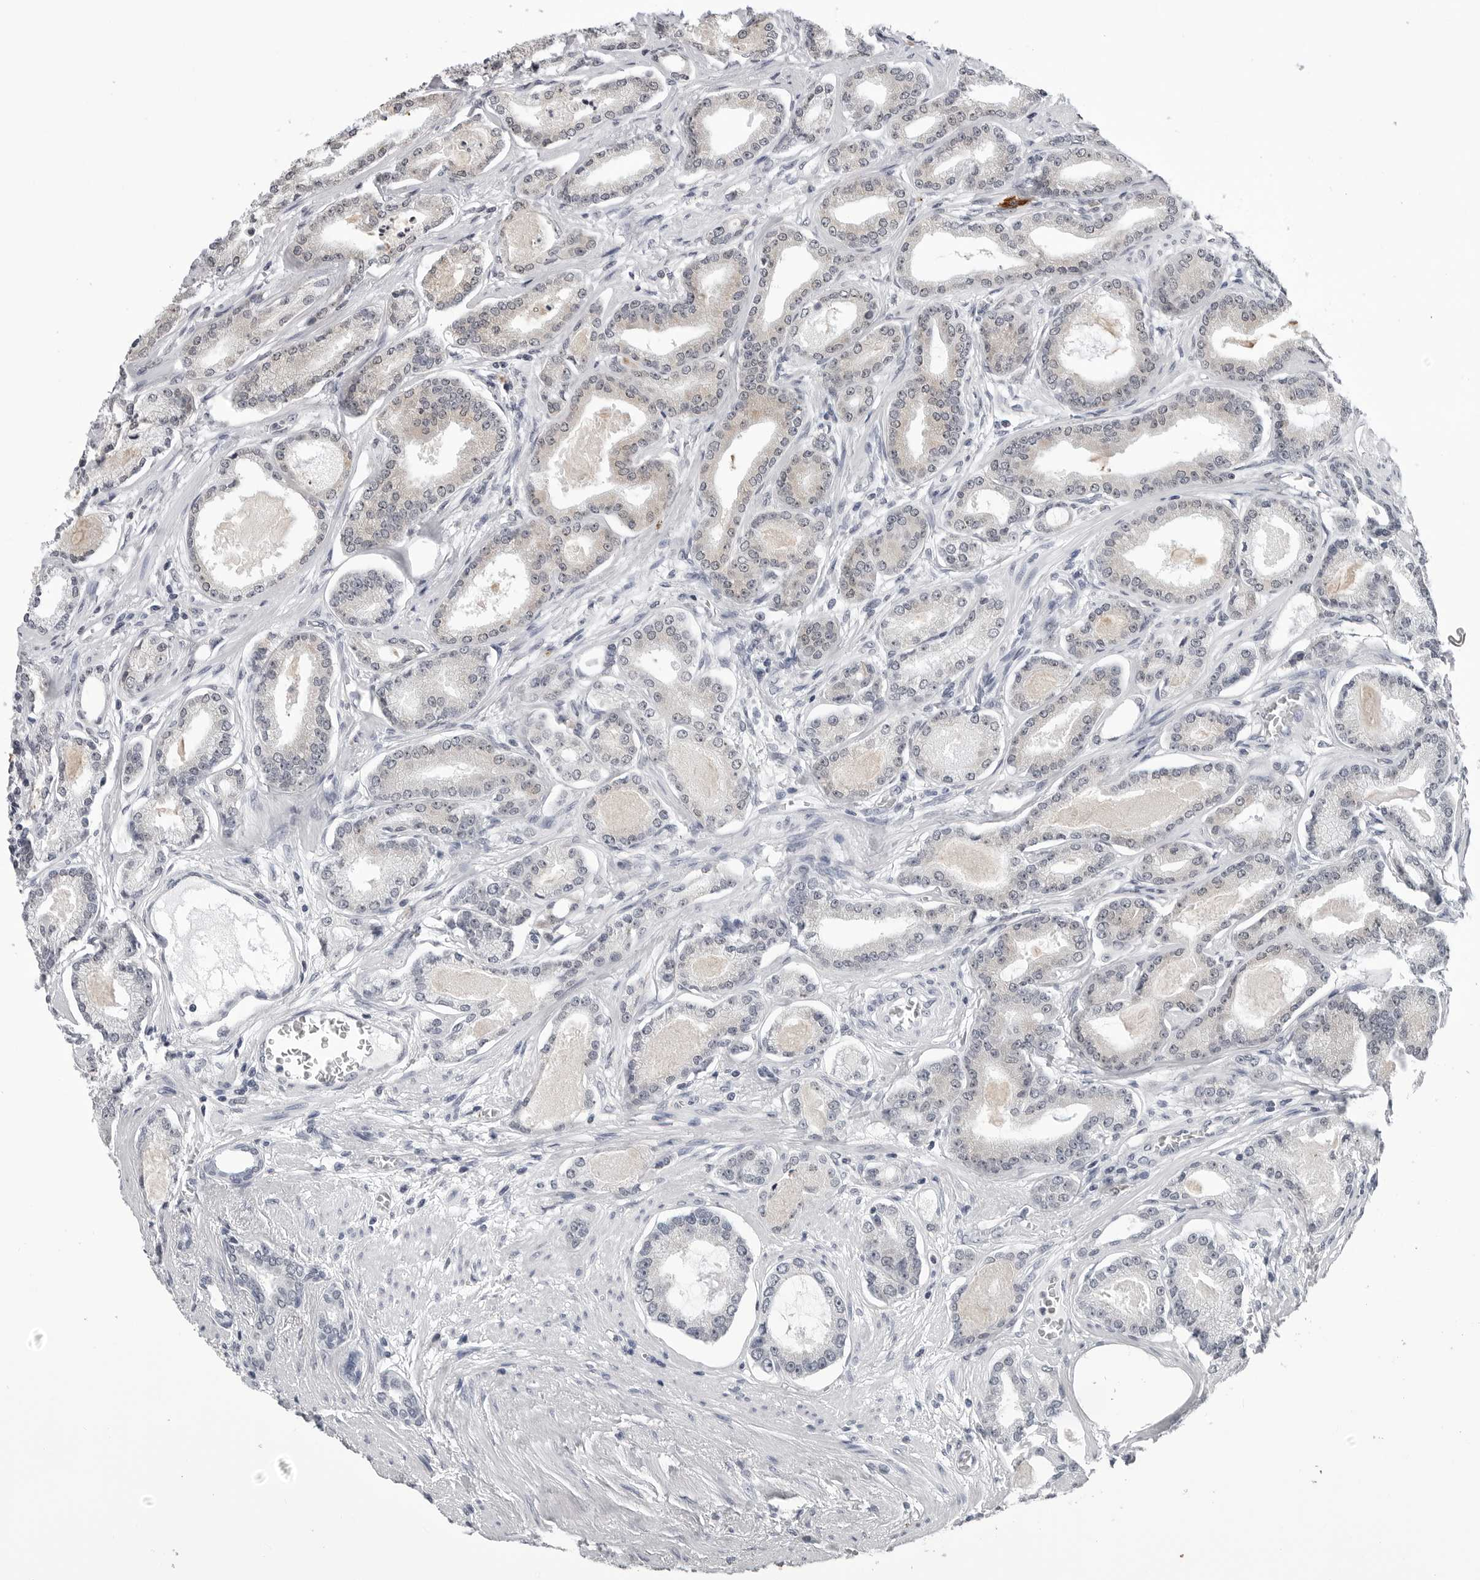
{"staining": {"intensity": "negative", "quantity": "none", "location": "none"}, "tissue": "prostate cancer", "cell_type": "Tumor cells", "image_type": "cancer", "snomed": [{"axis": "morphology", "description": "Adenocarcinoma, Low grade"}, {"axis": "topography", "description": "Prostate"}], "caption": "Protein analysis of prostate cancer reveals no significant staining in tumor cells.", "gene": "GNL2", "patient": {"sex": "male", "age": 60}}